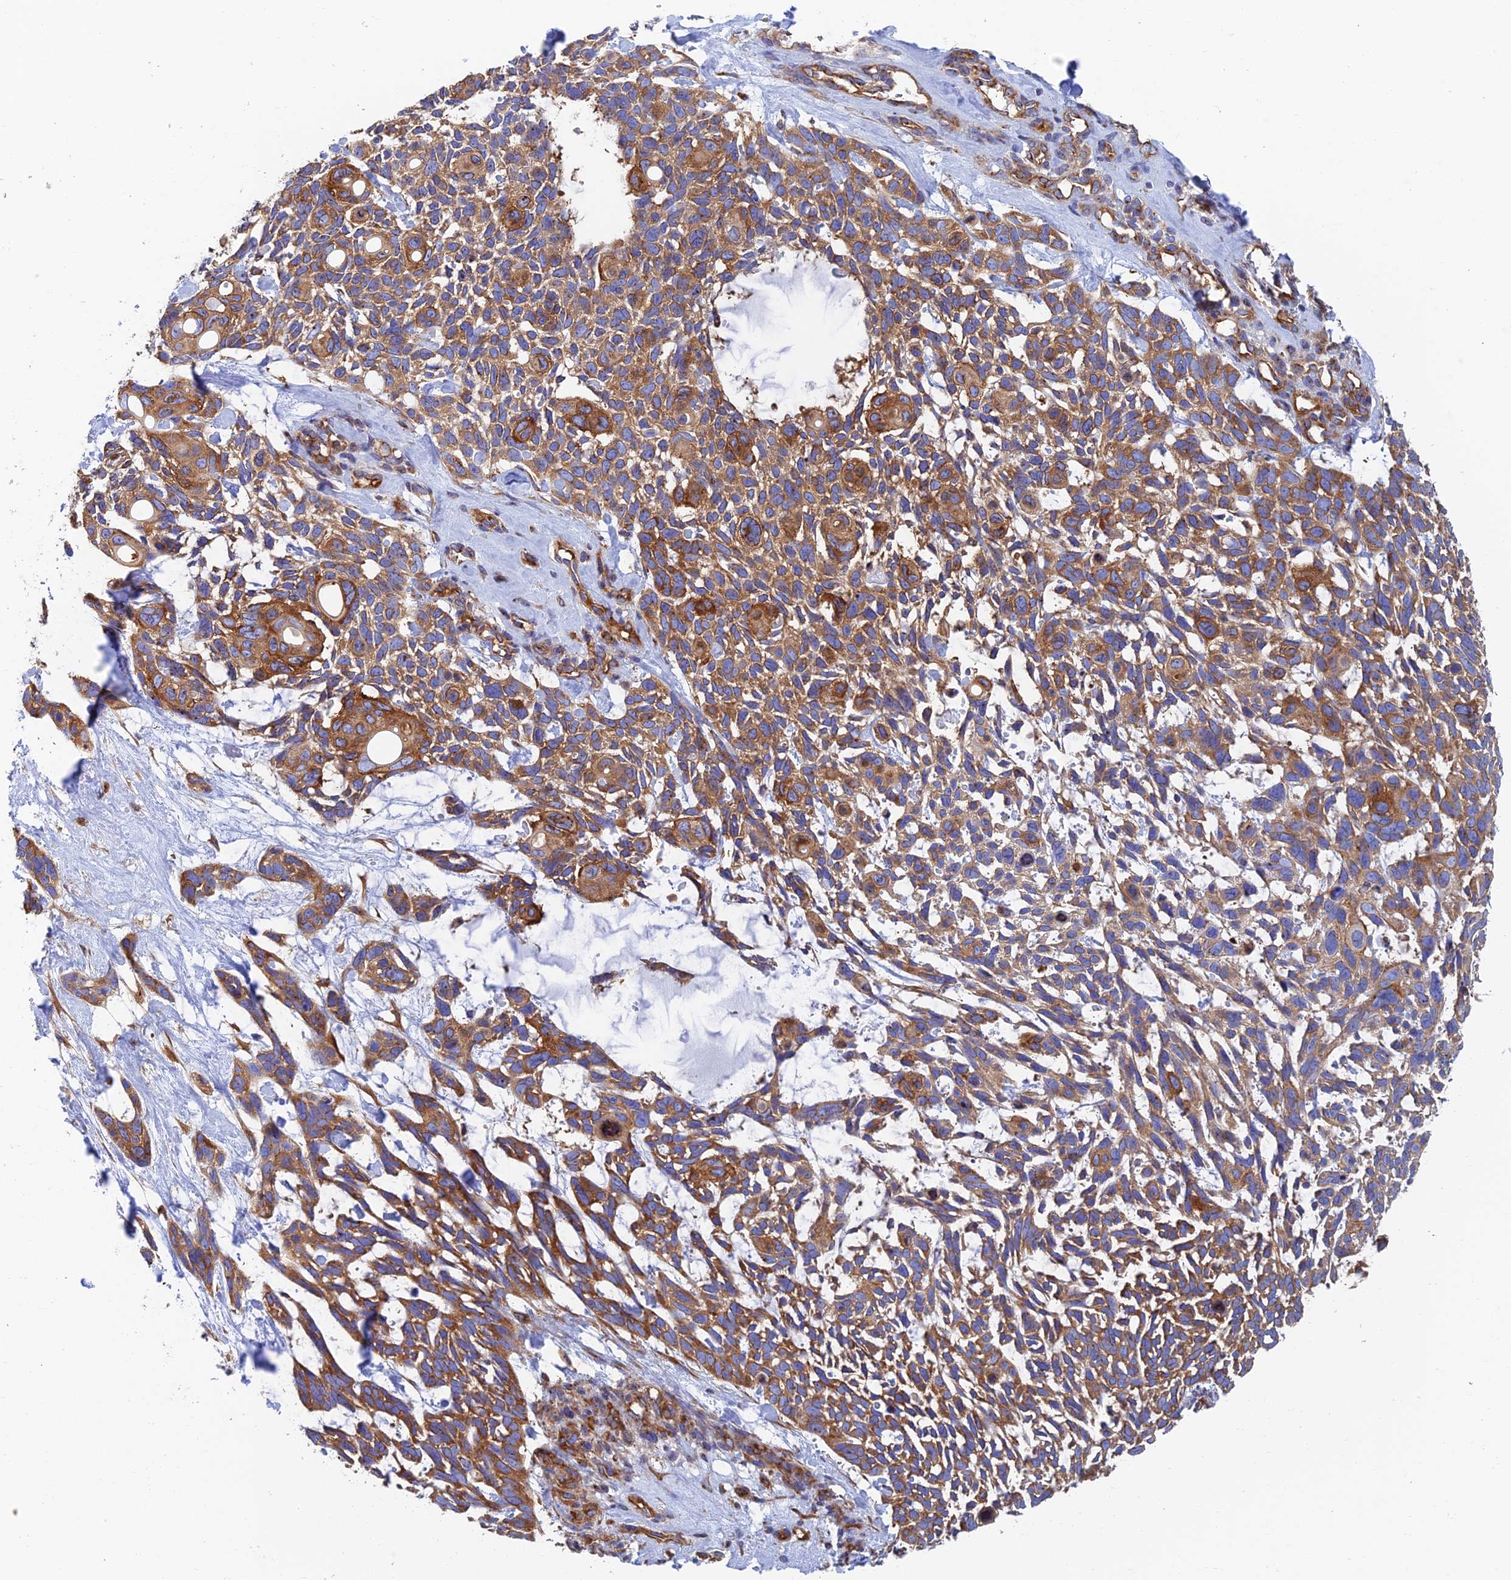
{"staining": {"intensity": "moderate", "quantity": ">75%", "location": "cytoplasmic/membranous"}, "tissue": "skin cancer", "cell_type": "Tumor cells", "image_type": "cancer", "snomed": [{"axis": "morphology", "description": "Basal cell carcinoma"}, {"axis": "topography", "description": "Skin"}], "caption": "Brown immunohistochemical staining in human basal cell carcinoma (skin) exhibits moderate cytoplasmic/membranous staining in approximately >75% of tumor cells. Nuclei are stained in blue.", "gene": "DCTN2", "patient": {"sex": "male", "age": 88}}